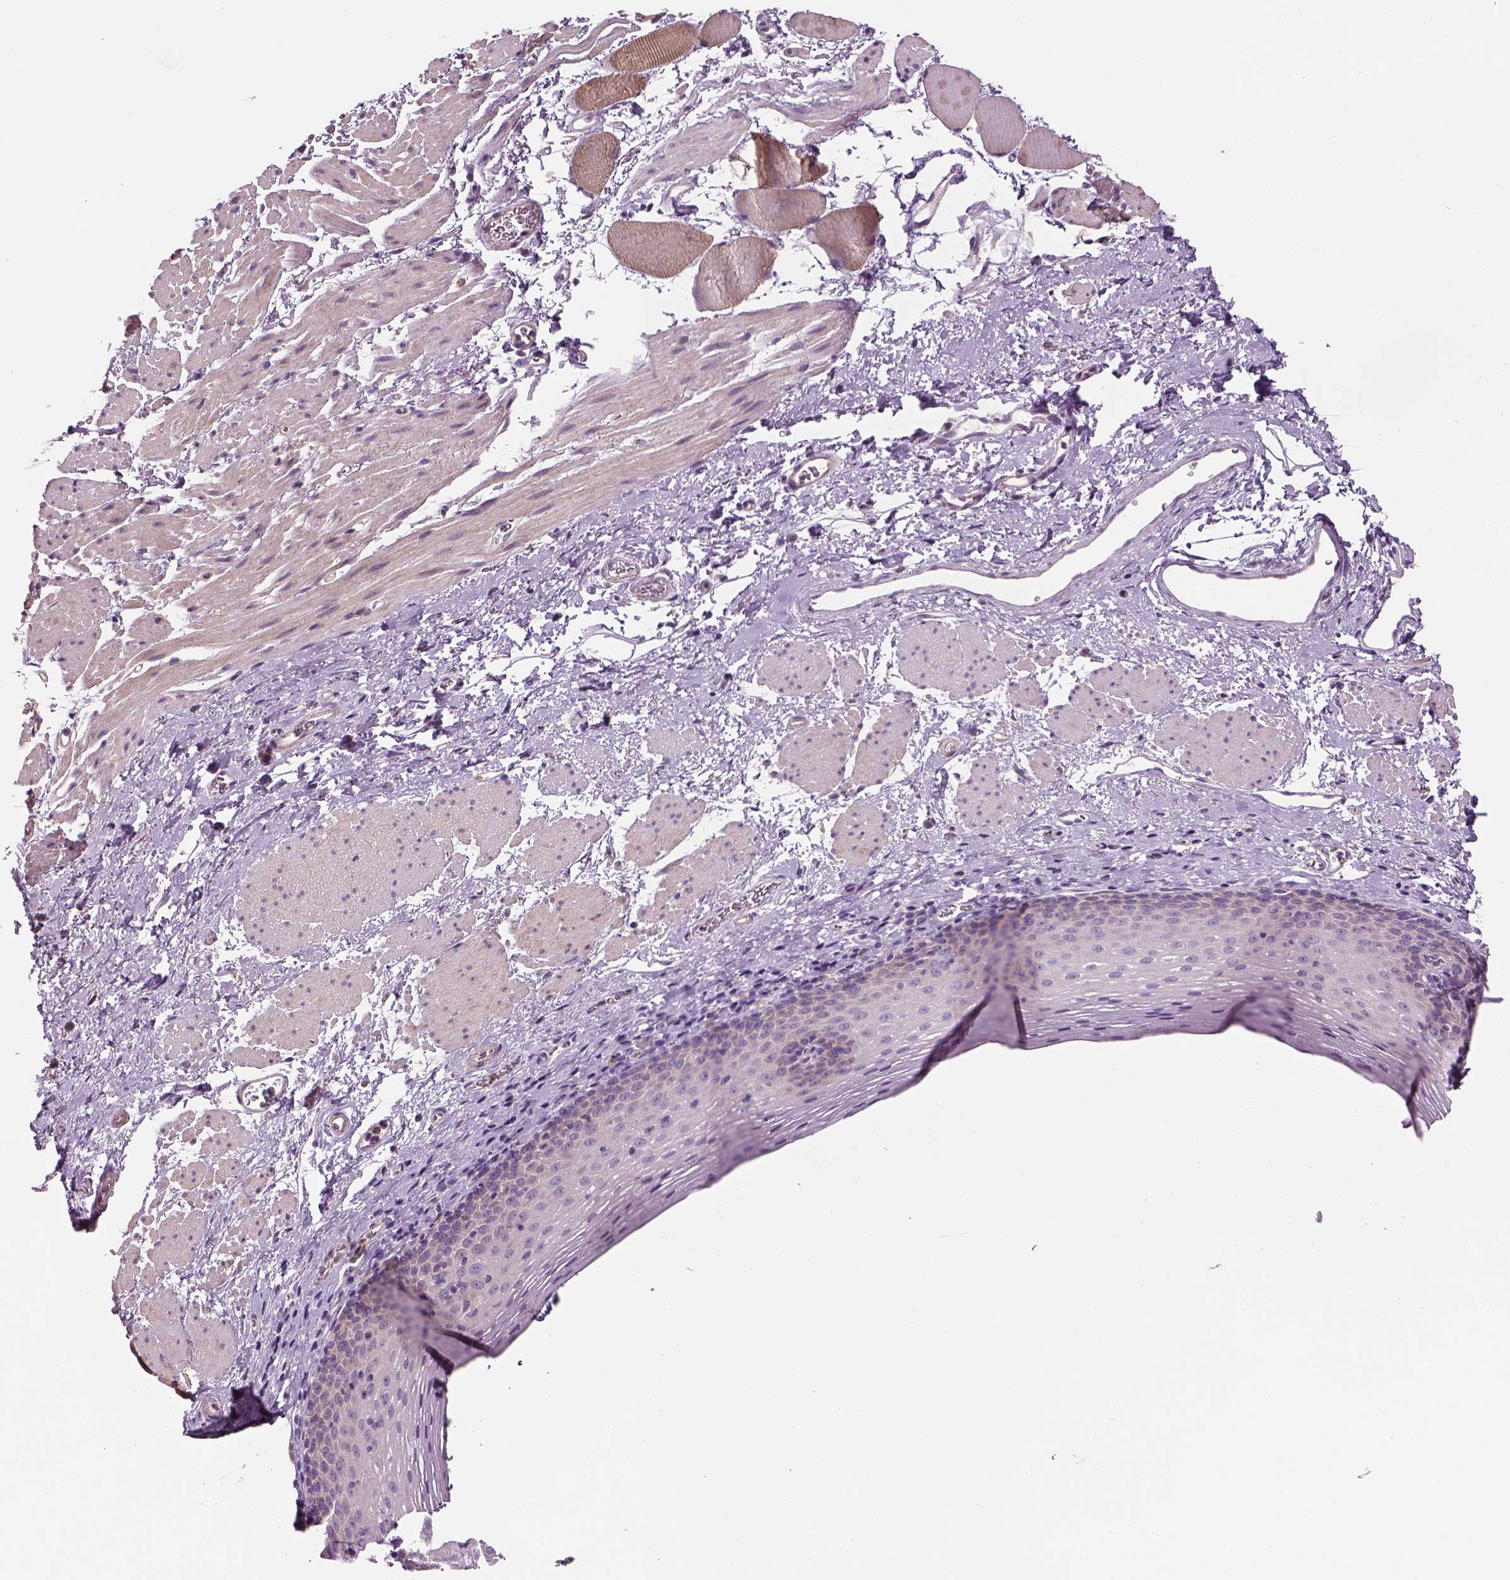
{"staining": {"intensity": "weak", "quantity": "<25%", "location": "cytoplasmic/membranous"}, "tissue": "esophagus", "cell_type": "Squamous epithelial cells", "image_type": "normal", "snomed": [{"axis": "morphology", "description": "Normal tissue, NOS"}, {"axis": "topography", "description": "Esophagus"}], "caption": "IHC of unremarkable human esophagus displays no expression in squamous epithelial cells.", "gene": "IFT52", "patient": {"sex": "female", "age": 68}}